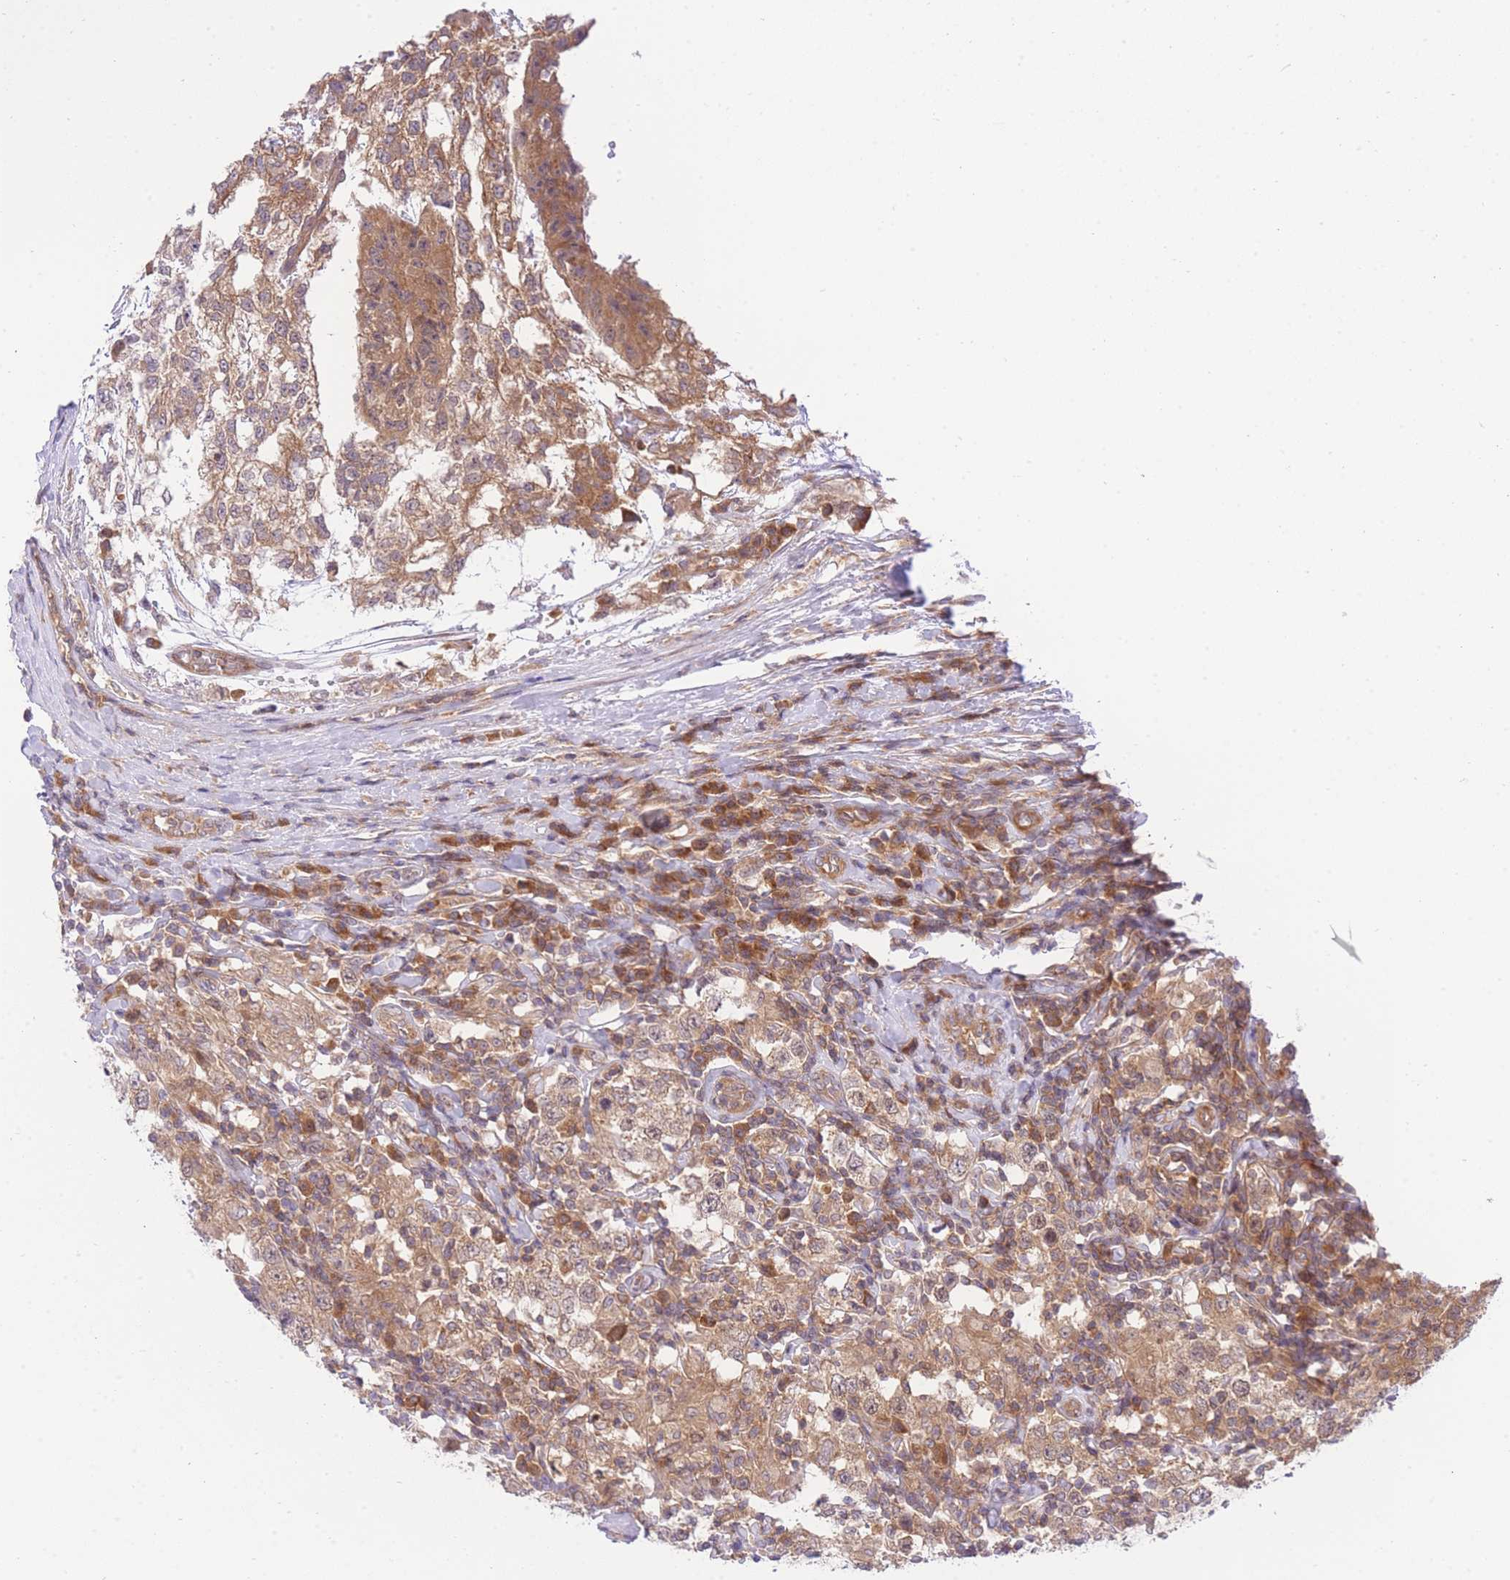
{"staining": {"intensity": "moderate", "quantity": ">75%", "location": "cytoplasmic/membranous"}, "tissue": "testis cancer", "cell_type": "Tumor cells", "image_type": "cancer", "snomed": [{"axis": "morphology", "description": "Seminoma, NOS"}, {"axis": "morphology", "description": "Carcinoma, Embryonal, NOS"}, {"axis": "topography", "description": "Testis"}], "caption": "A micrograph showing moderate cytoplasmic/membranous expression in about >75% of tumor cells in testis embryonal carcinoma, as visualized by brown immunohistochemical staining.", "gene": "EIF2B2", "patient": {"sex": "male", "age": 41}}